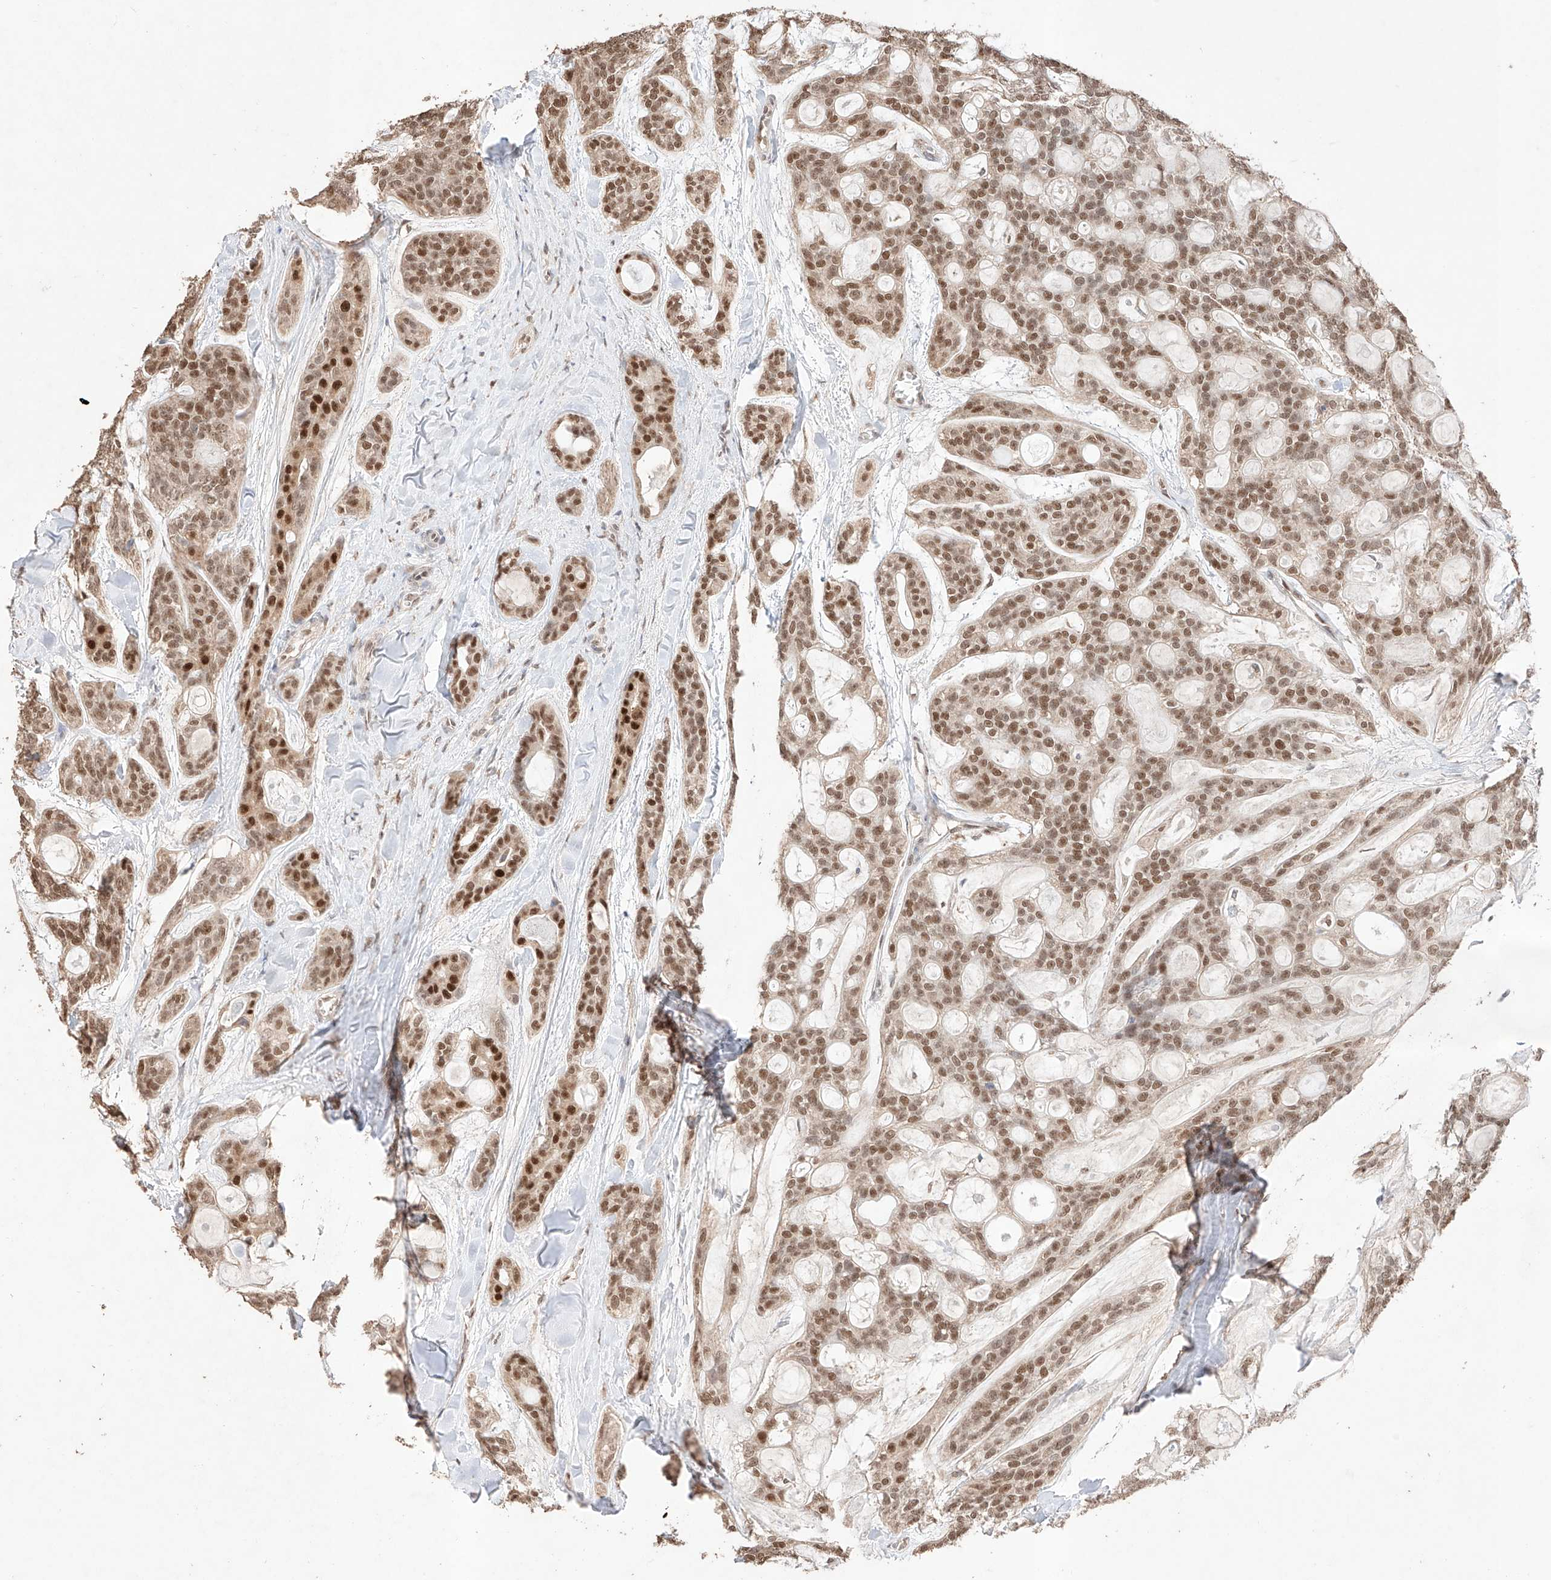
{"staining": {"intensity": "moderate", "quantity": ">75%", "location": "nuclear"}, "tissue": "head and neck cancer", "cell_type": "Tumor cells", "image_type": "cancer", "snomed": [{"axis": "morphology", "description": "Adenocarcinoma, NOS"}, {"axis": "topography", "description": "Head-Neck"}], "caption": "A micrograph showing moderate nuclear expression in about >75% of tumor cells in head and neck adenocarcinoma, as visualized by brown immunohistochemical staining.", "gene": "APIP", "patient": {"sex": "male", "age": 66}}